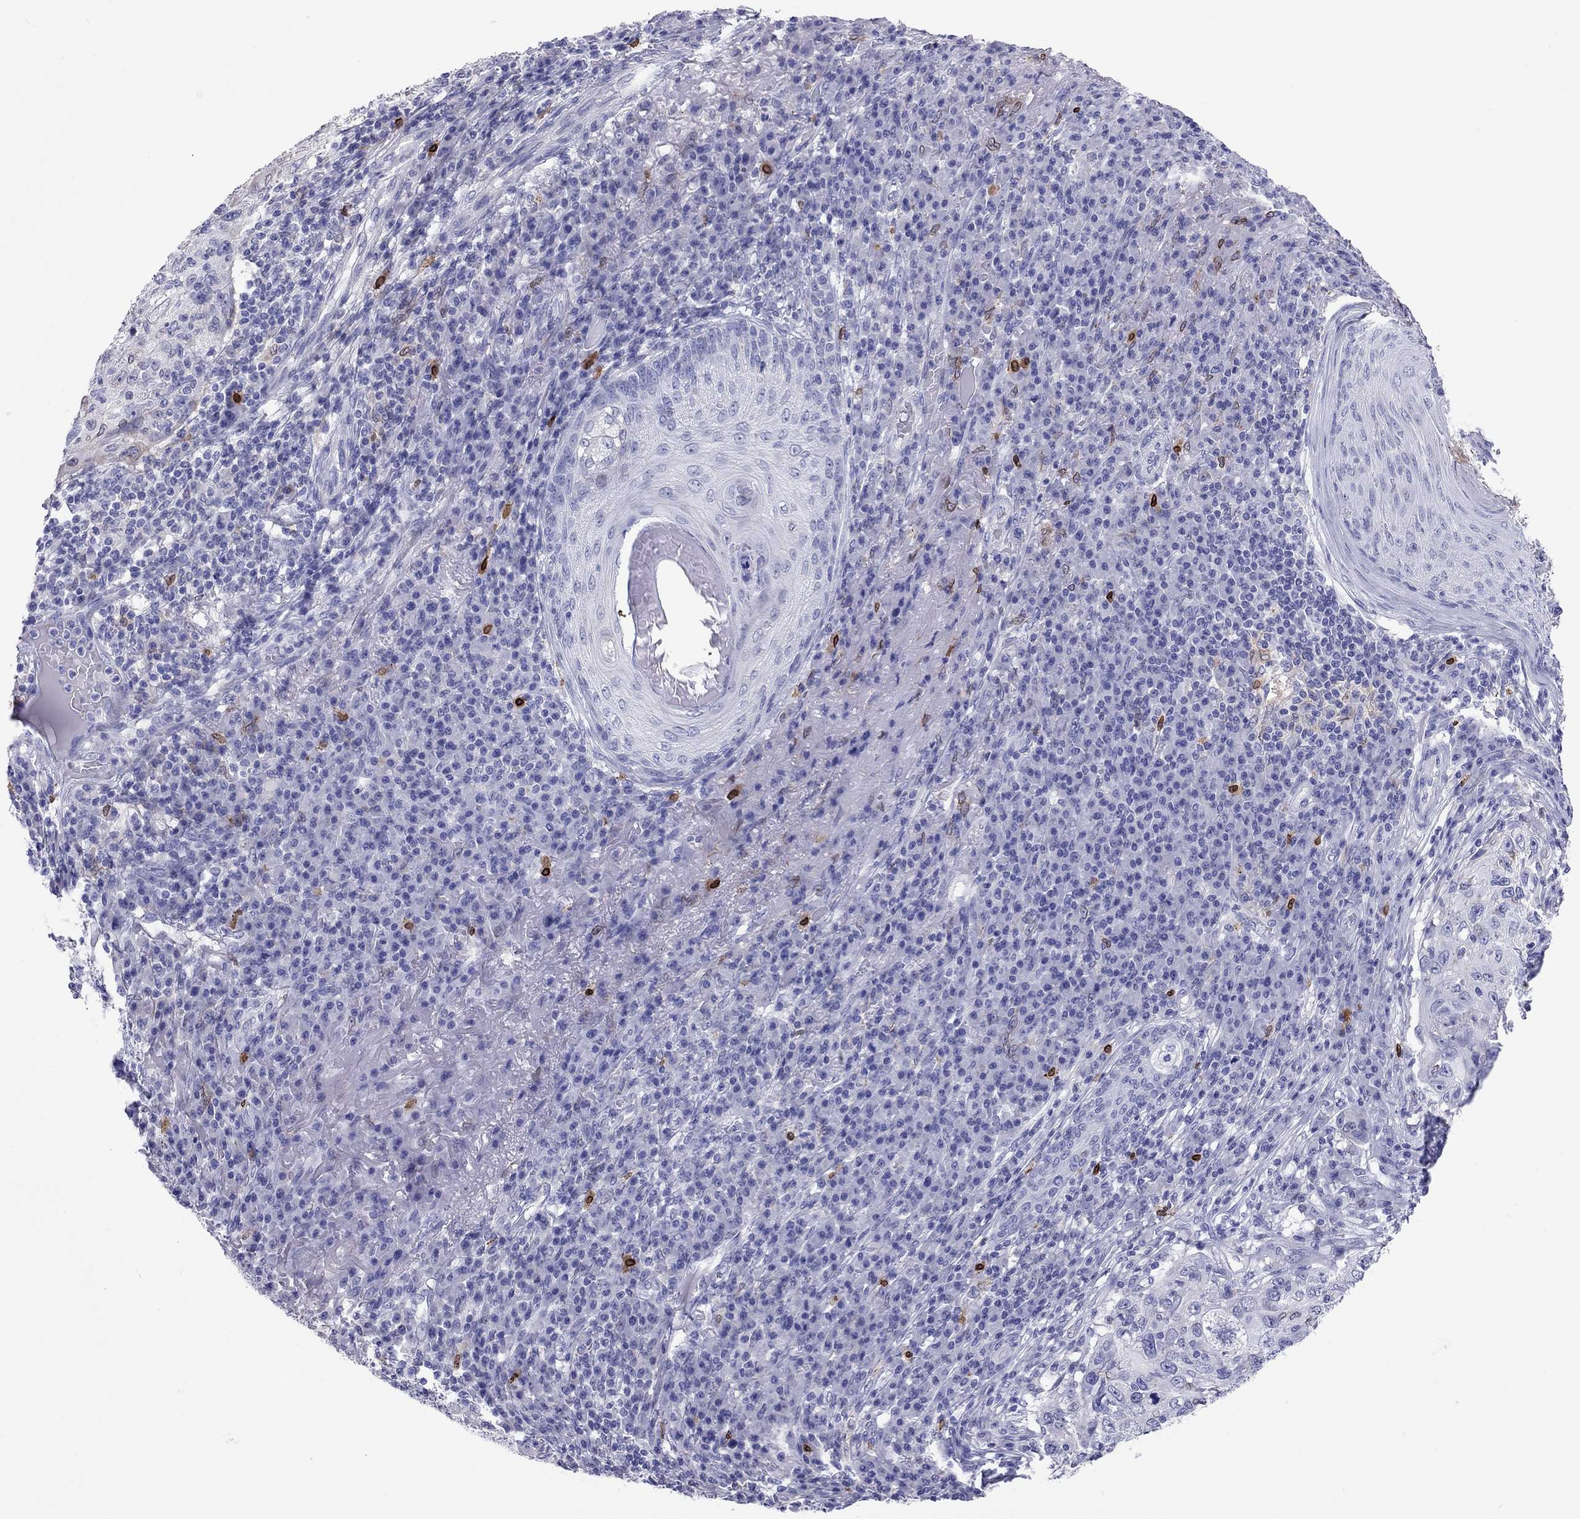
{"staining": {"intensity": "negative", "quantity": "none", "location": "none"}, "tissue": "skin cancer", "cell_type": "Tumor cells", "image_type": "cancer", "snomed": [{"axis": "morphology", "description": "Squamous cell carcinoma, NOS"}, {"axis": "topography", "description": "Skin"}], "caption": "High power microscopy image of an immunohistochemistry photomicrograph of skin squamous cell carcinoma, revealing no significant staining in tumor cells.", "gene": "ADORA2A", "patient": {"sex": "male", "age": 92}}